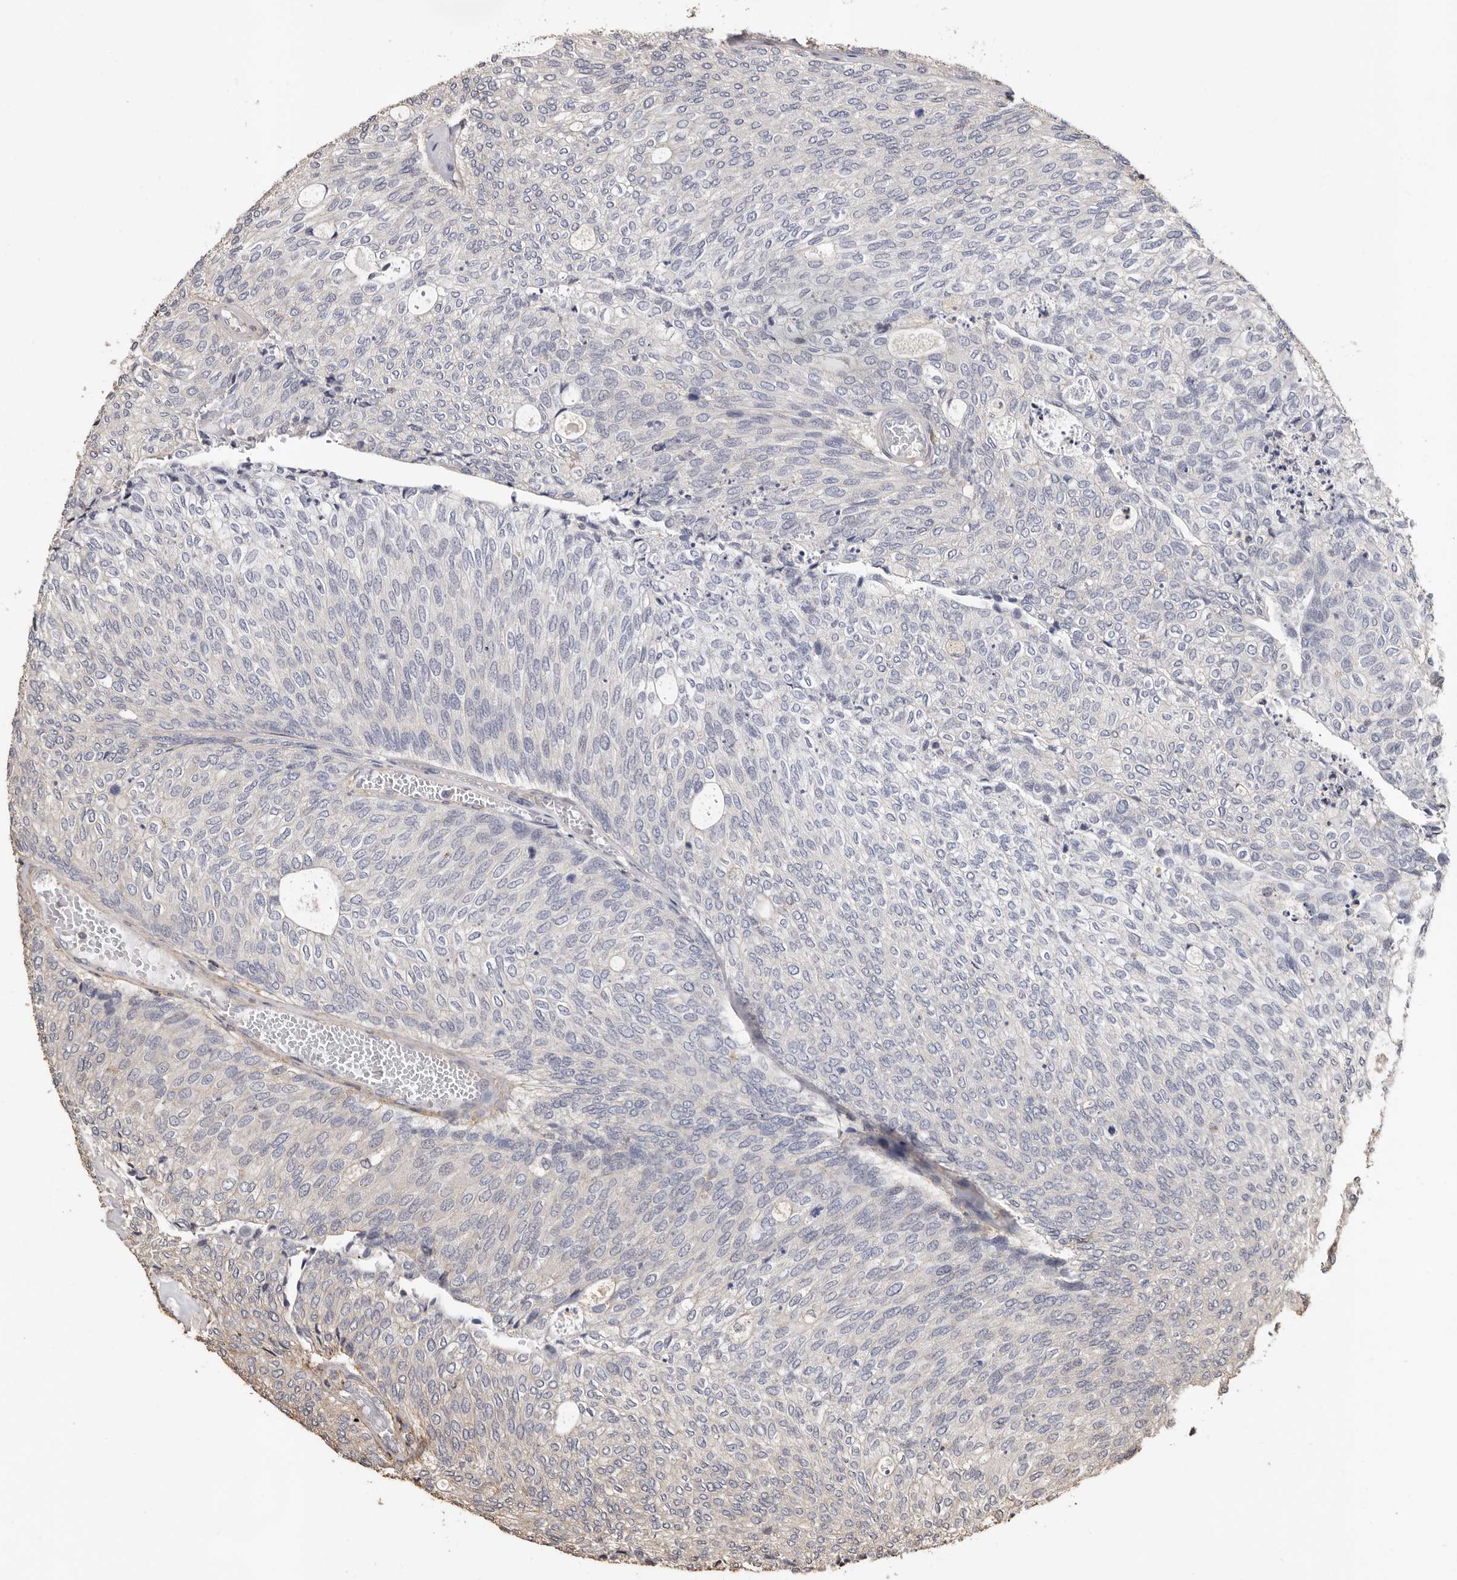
{"staining": {"intensity": "negative", "quantity": "none", "location": "none"}, "tissue": "urothelial cancer", "cell_type": "Tumor cells", "image_type": "cancer", "snomed": [{"axis": "morphology", "description": "Urothelial carcinoma, Low grade"}, {"axis": "topography", "description": "Urinary bladder"}], "caption": "Immunohistochemical staining of human urothelial cancer shows no significant staining in tumor cells.", "gene": "GSK3A", "patient": {"sex": "female", "age": 79}}